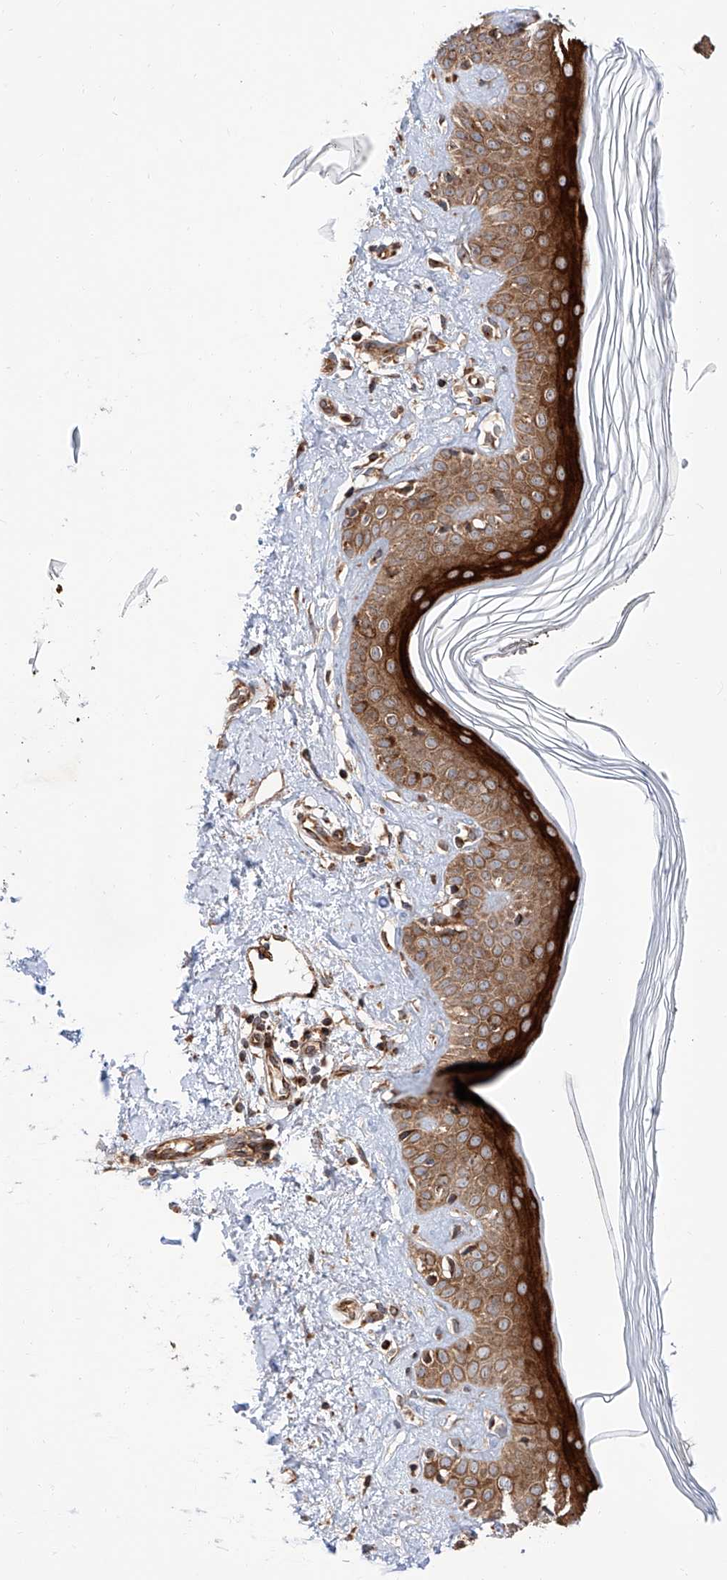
{"staining": {"intensity": "moderate", "quantity": ">75%", "location": "cytoplasmic/membranous"}, "tissue": "skin", "cell_type": "Fibroblasts", "image_type": "normal", "snomed": [{"axis": "morphology", "description": "Normal tissue, NOS"}, {"axis": "topography", "description": "Skin"}], "caption": "Immunohistochemistry of unremarkable human skin reveals medium levels of moderate cytoplasmic/membranous positivity in approximately >75% of fibroblasts. Using DAB (brown) and hematoxylin (blue) stains, captured at high magnification using brightfield microscopy.", "gene": "ISCA2", "patient": {"sex": "female", "age": 64}}